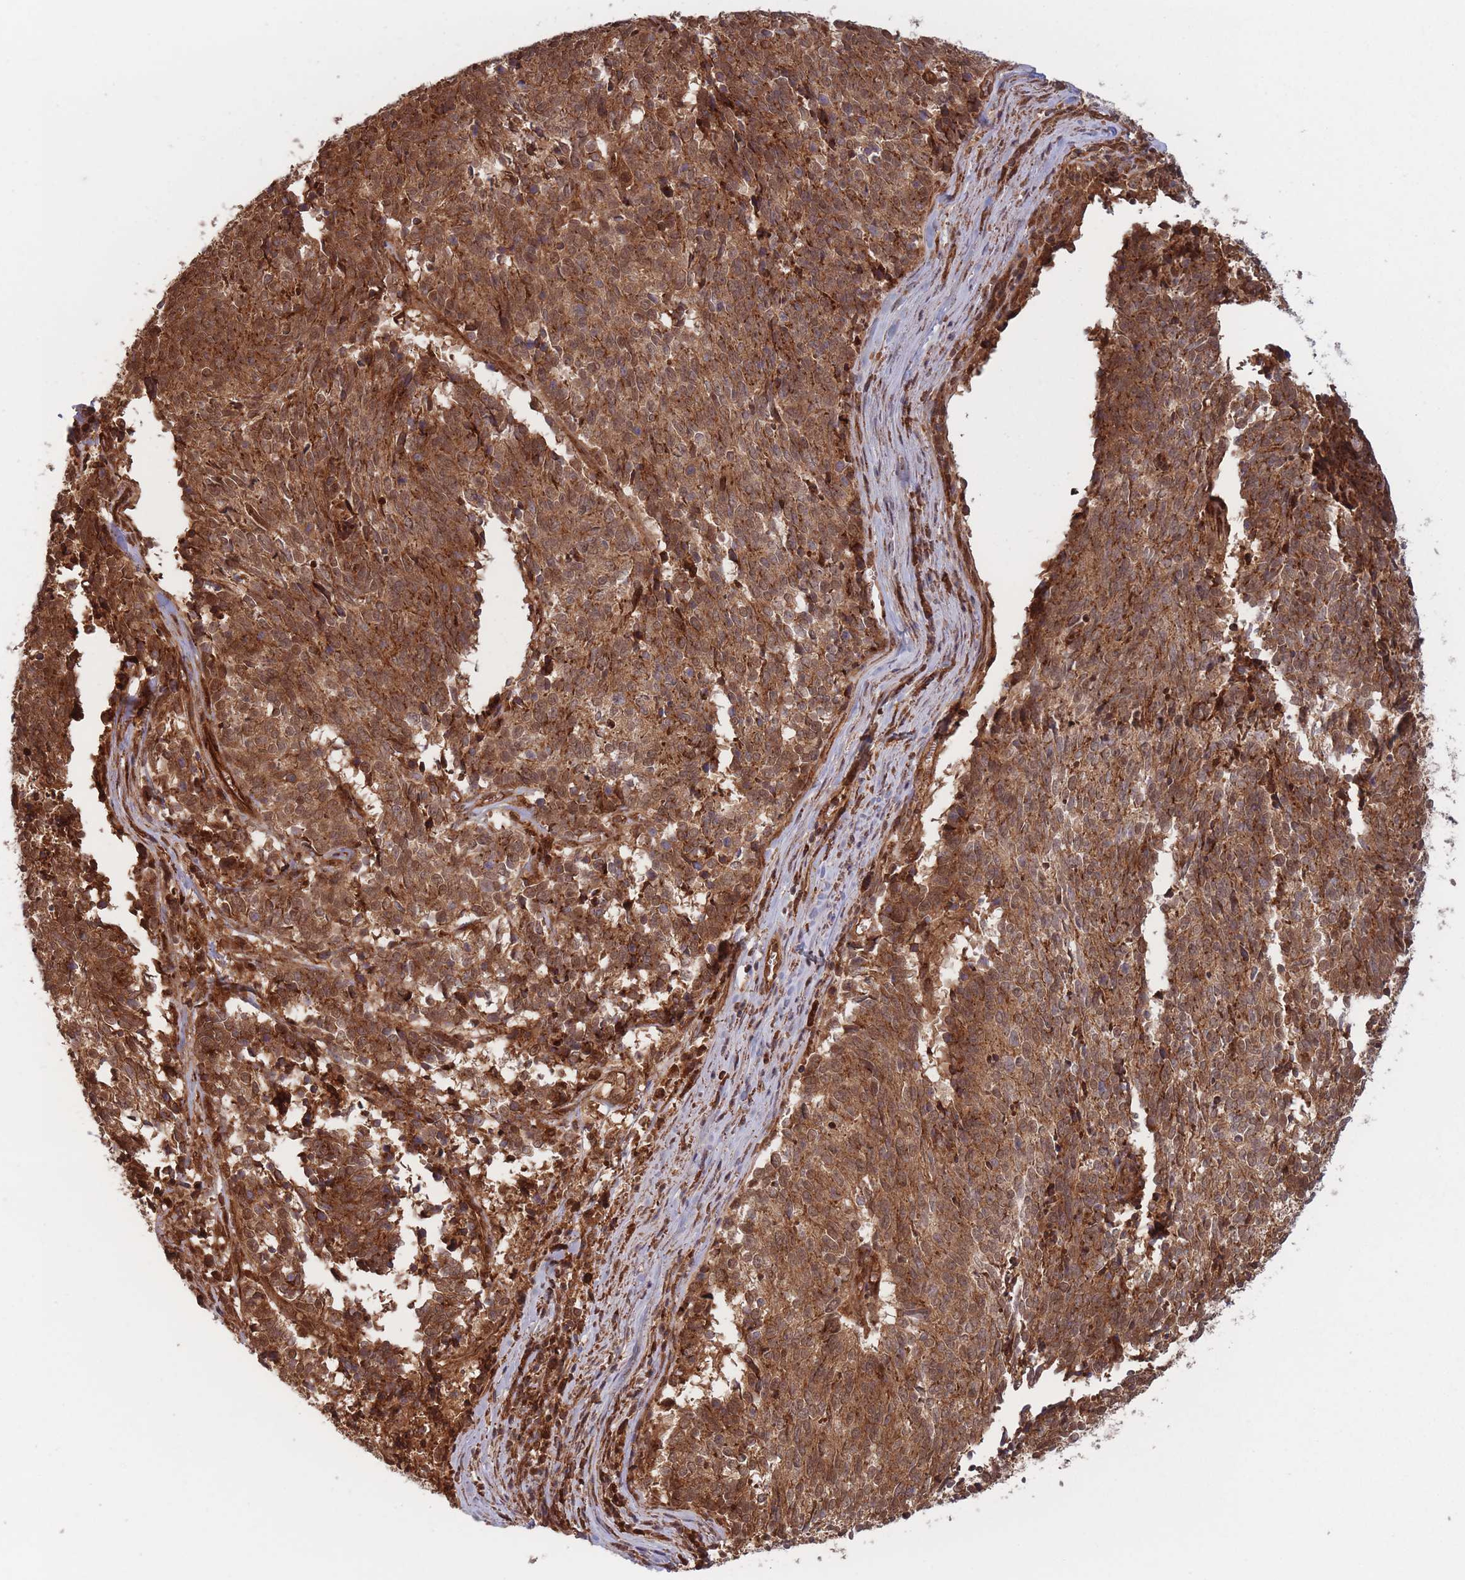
{"staining": {"intensity": "strong", "quantity": ">75%", "location": "cytoplasmic/membranous"}, "tissue": "cervical cancer", "cell_type": "Tumor cells", "image_type": "cancer", "snomed": [{"axis": "morphology", "description": "Squamous cell carcinoma, NOS"}, {"axis": "topography", "description": "Cervix"}], "caption": "Protein expression analysis of cervical cancer demonstrates strong cytoplasmic/membranous expression in approximately >75% of tumor cells.", "gene": "PODXL2", "patient": {"sex": "female", "age": 29}}